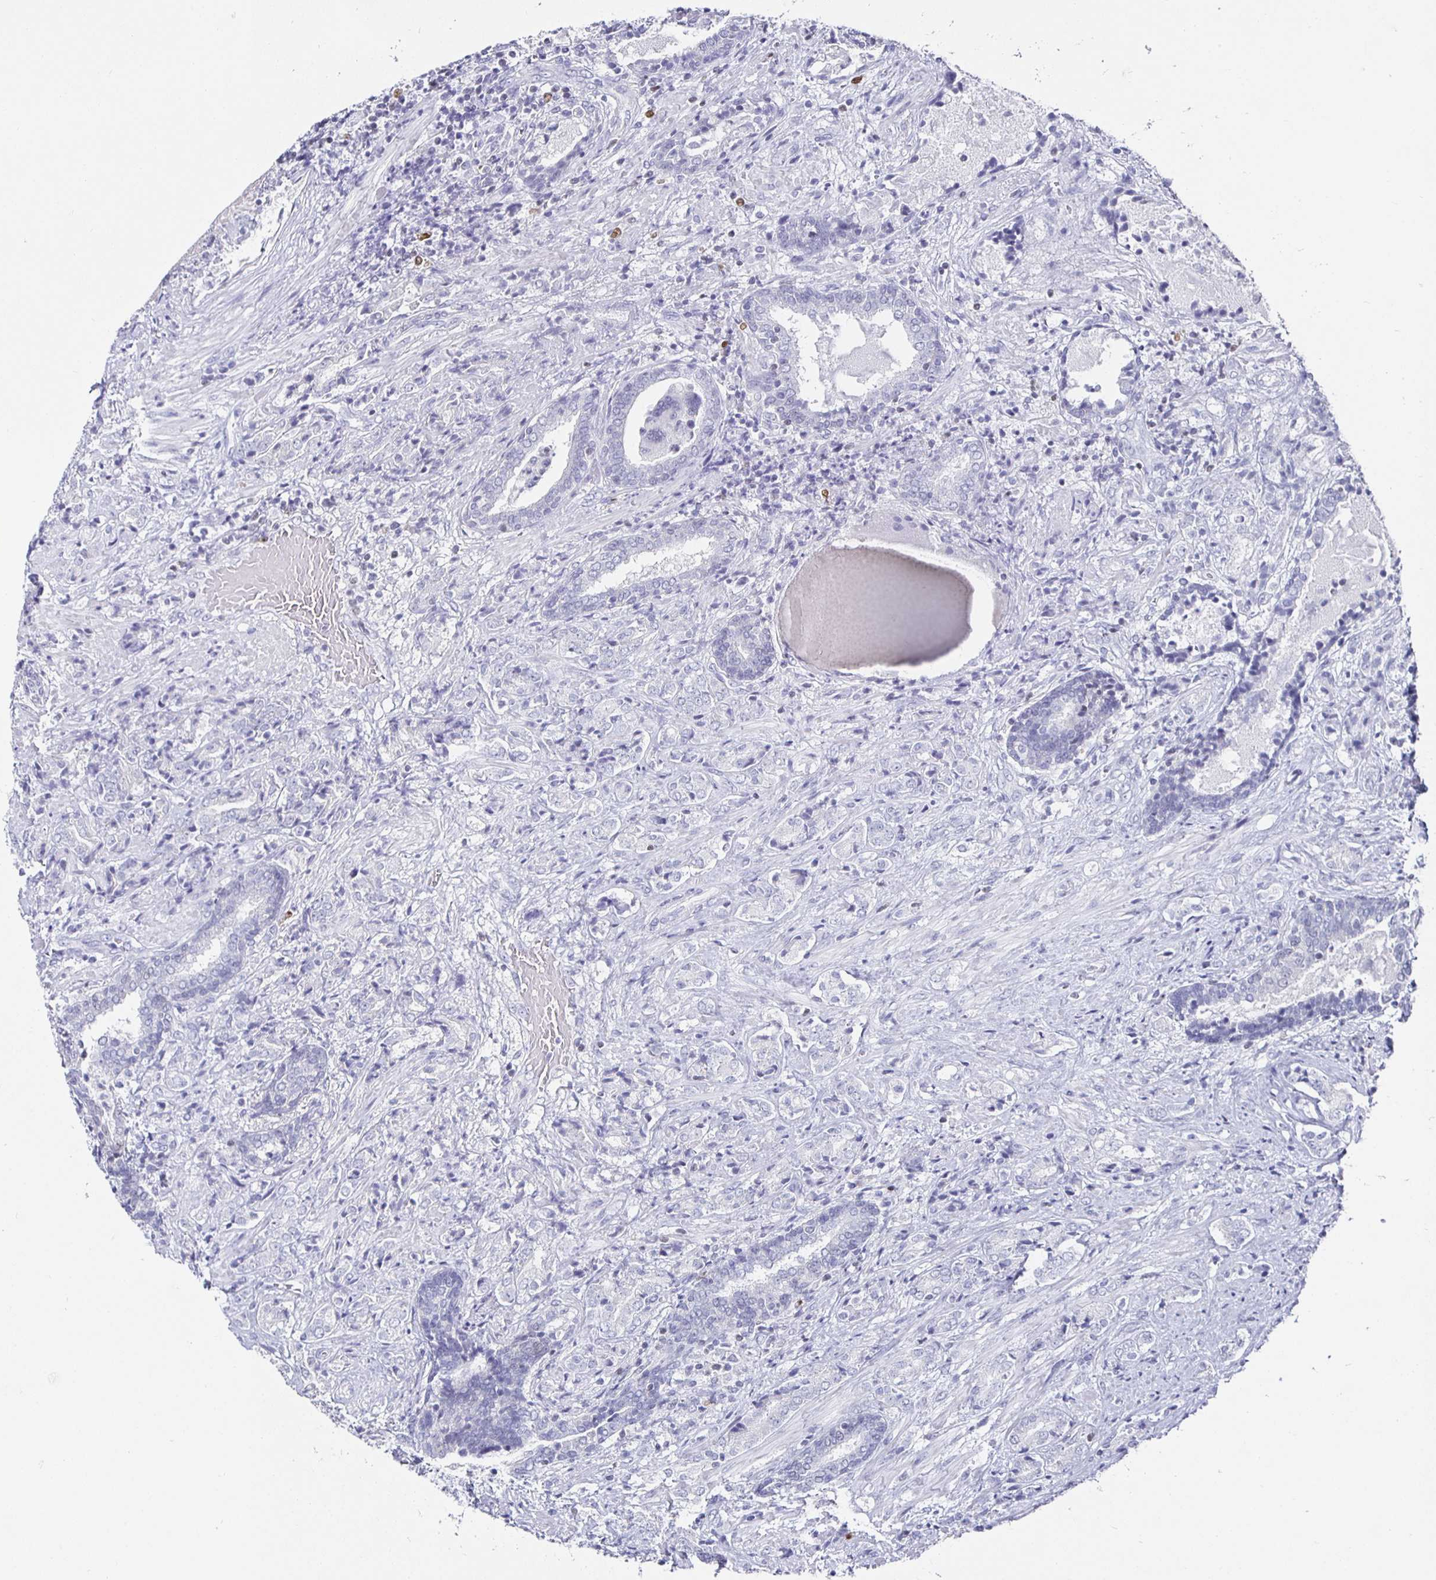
{"staining": {"intensity": "negative", "quantity": "none", "location": "none"}, "tissue": "prostate cancer", "cell_type": "Tumor cells", "image_type": "cancer", "snomed": [{"axis": "morphology", "description": "Adenocarcinoma, High grade"}, {"axis": "topography", "description": "Prostate"}], "caption": "High magnification brightfield microscopy of prostate cancer (high-grade adenocarcinoma) stained with DAB (brown) and counterstained with hematoxylin (blue): tumor cells show no significant positivity.", "gene": "RUNX2", "patient": {"sex": "male", "age": 62}}